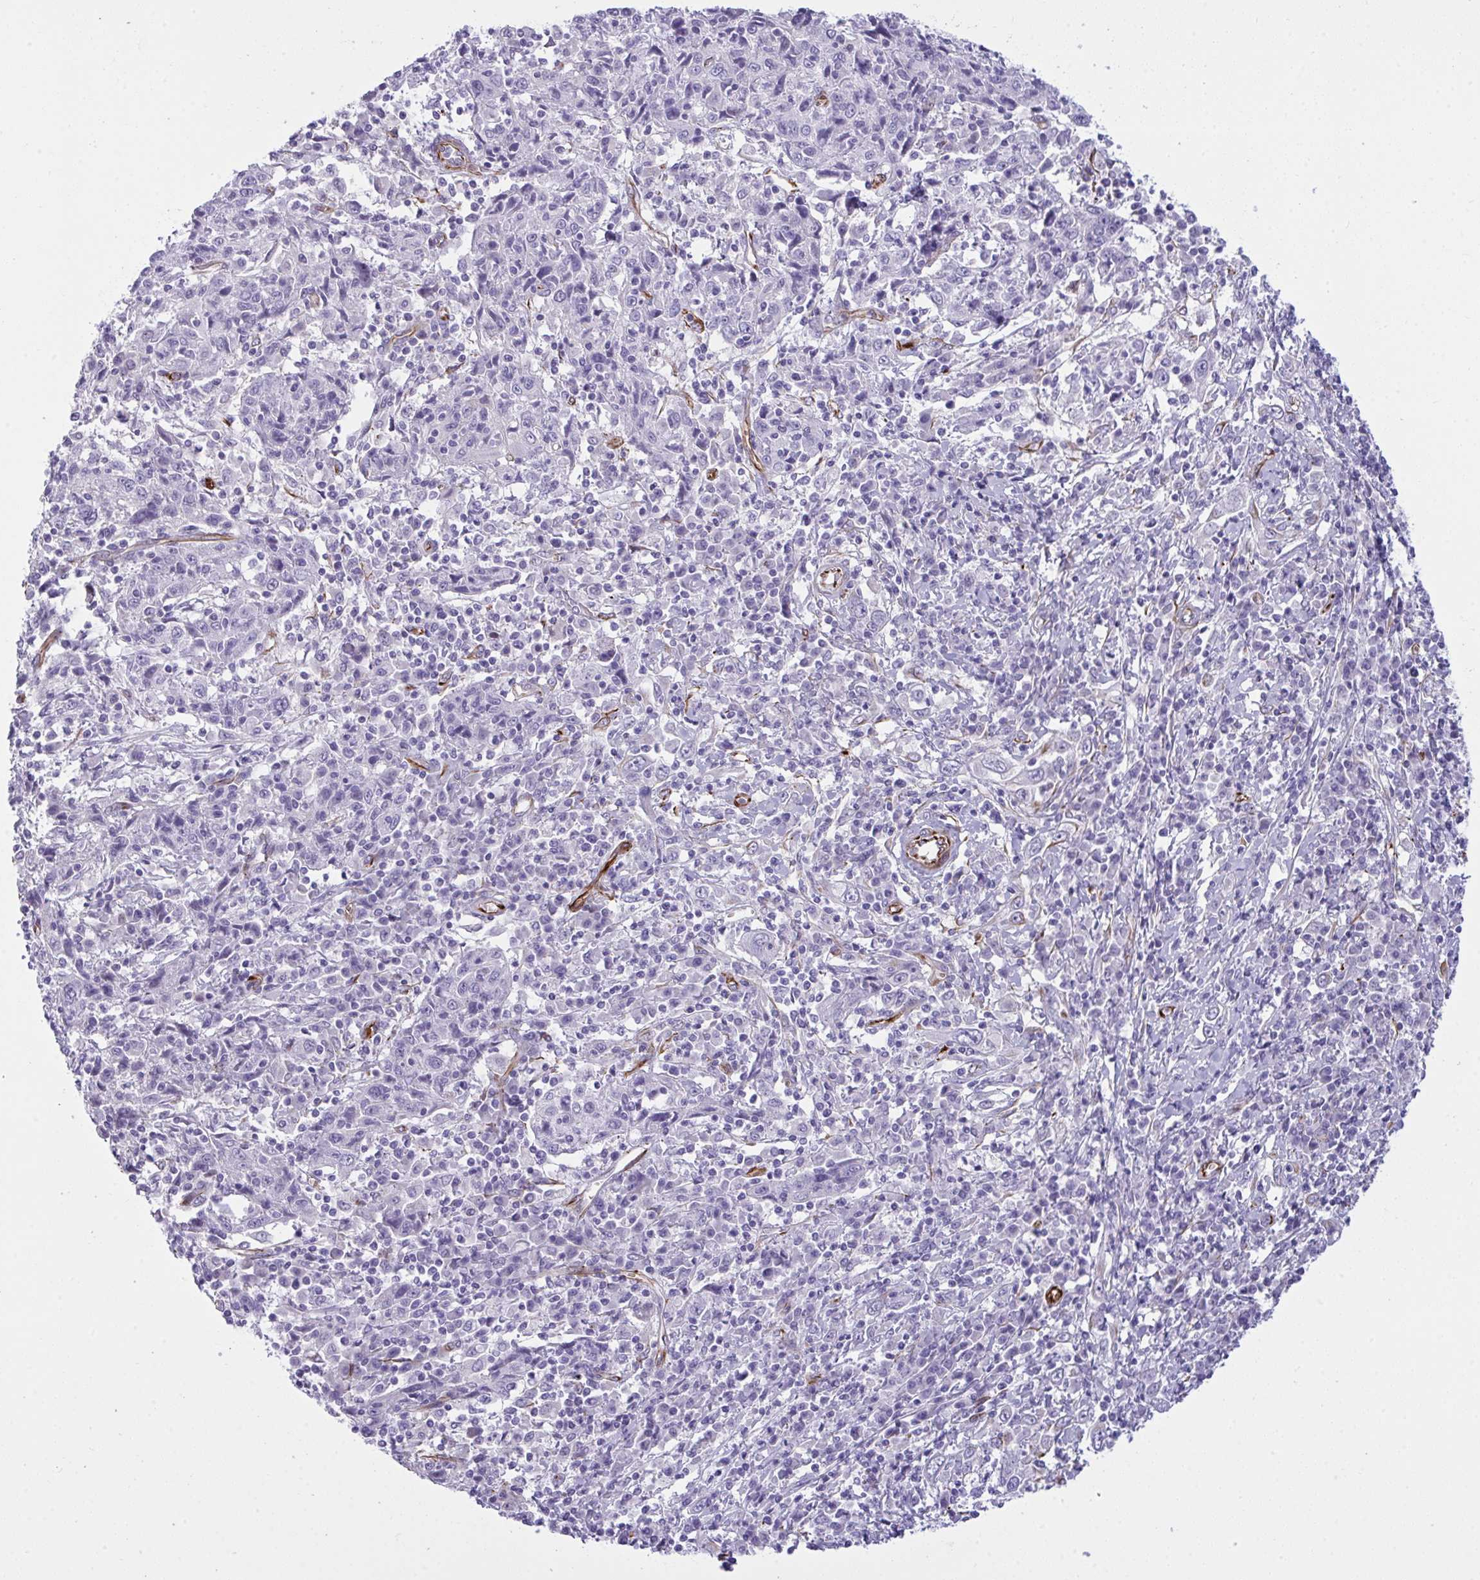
{"staining": {"intensity": "negative", "quantity": "none", "location": "none"}, "tissue": "cervical cancer", "cell_type": "Tumor cells", "image_type": "cancer", "snomed": [{"axis": "morphology", "description": "Squamous cell carcinoma, NOS"}, {"axis": "topography", "description": "Cervix"}], "caption": "A high-resolution histopathology image shows immunohistochemistry staining of cervical cancer, which shows no significant staining in tumor cells.", "gene": "SLC35B1", "patient": {"sex": "female", "age": 46}}